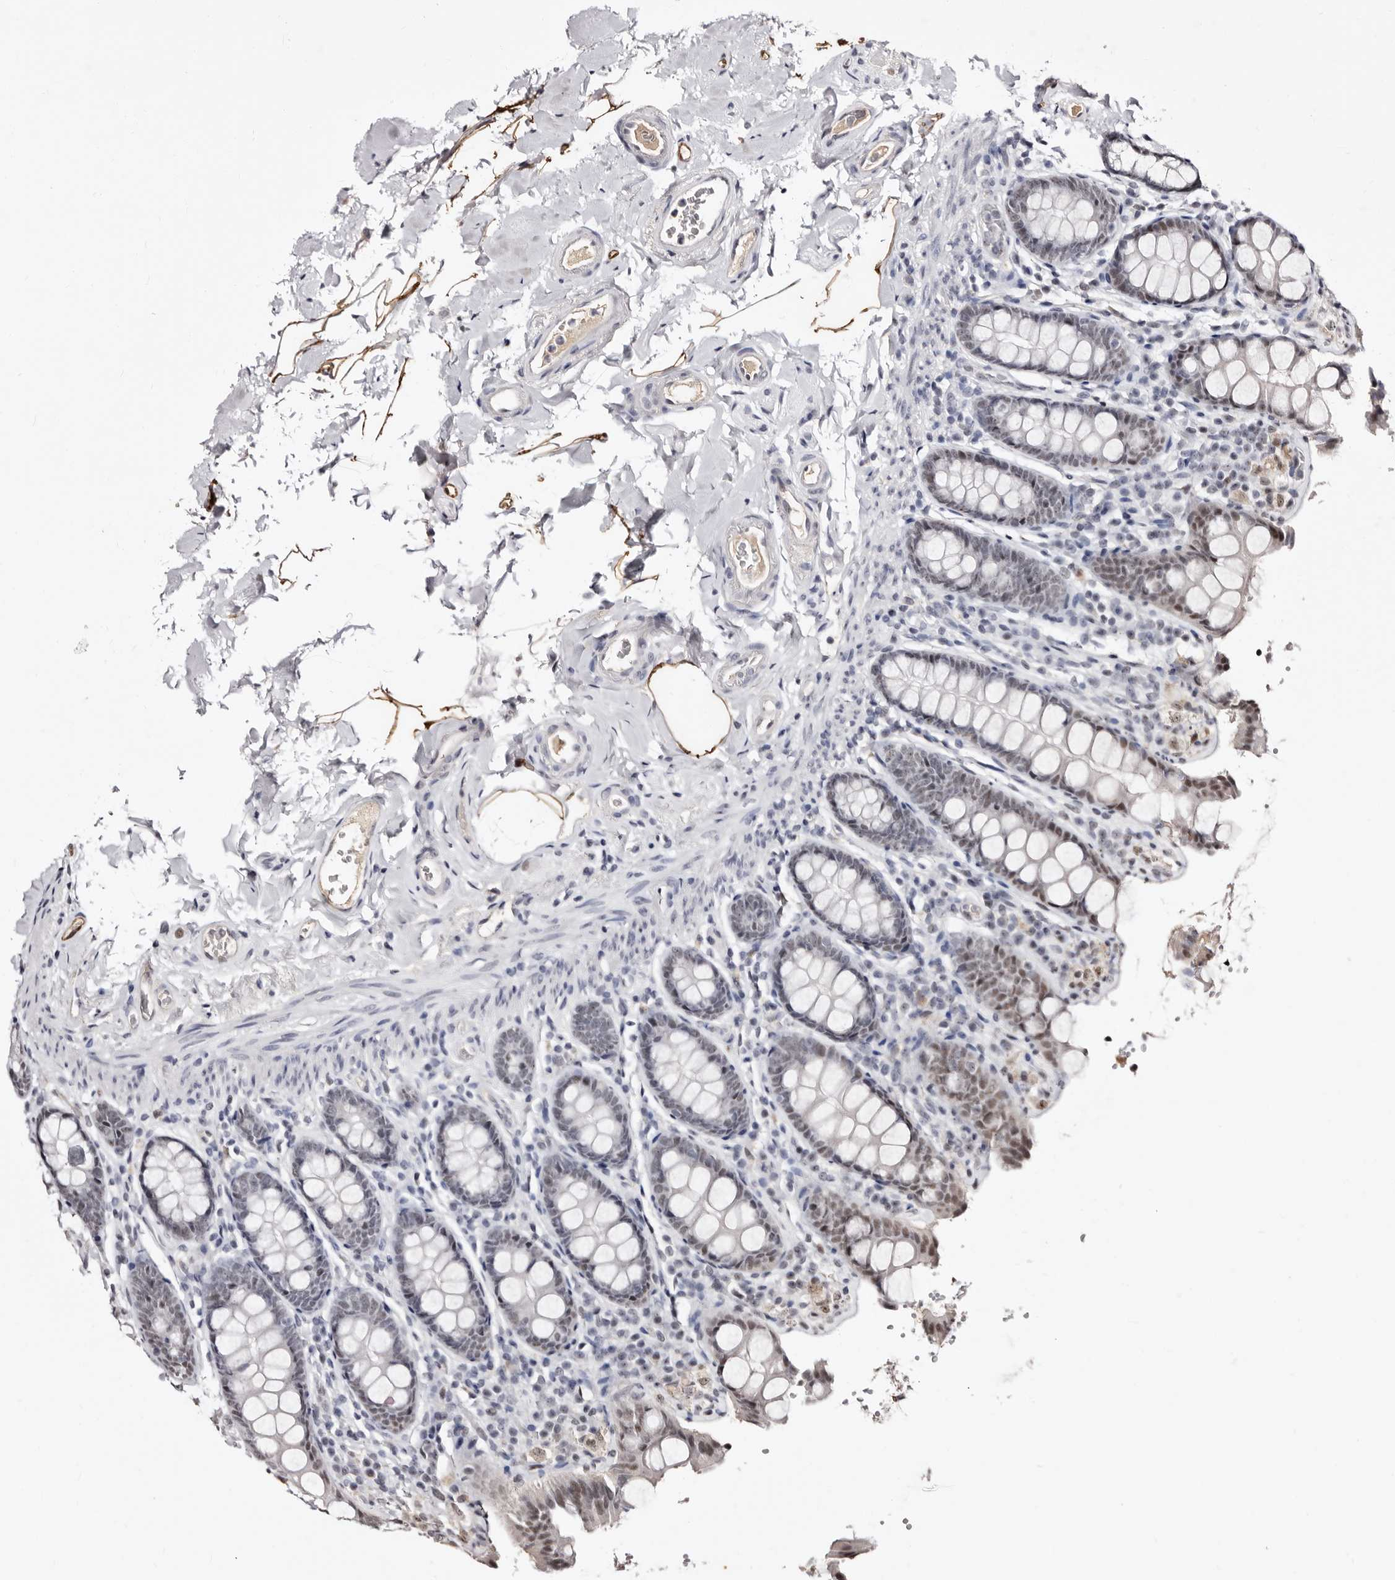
{"staining": {"intensity": "negative", "quantity": "none", "location": "none"}, "tissue": "colon", "cell_type": "Endothelial cells", "image_type": "normal", "snomed": [{"axis": "morphology", "description": "Normal tissue, NOS"}, {"axis": "topography", "description": "Colon"}, {"axis": "topography", "description": "Peripheral nerve tissue"}], "caption": "IHC image of unremarkable human colon stained for a protein (brown), which displays no expression in endothelial cells. Nuclei are stained in blue.", "gene": "ANAPC11", "patient": {"sex": "female", "age": 61}}